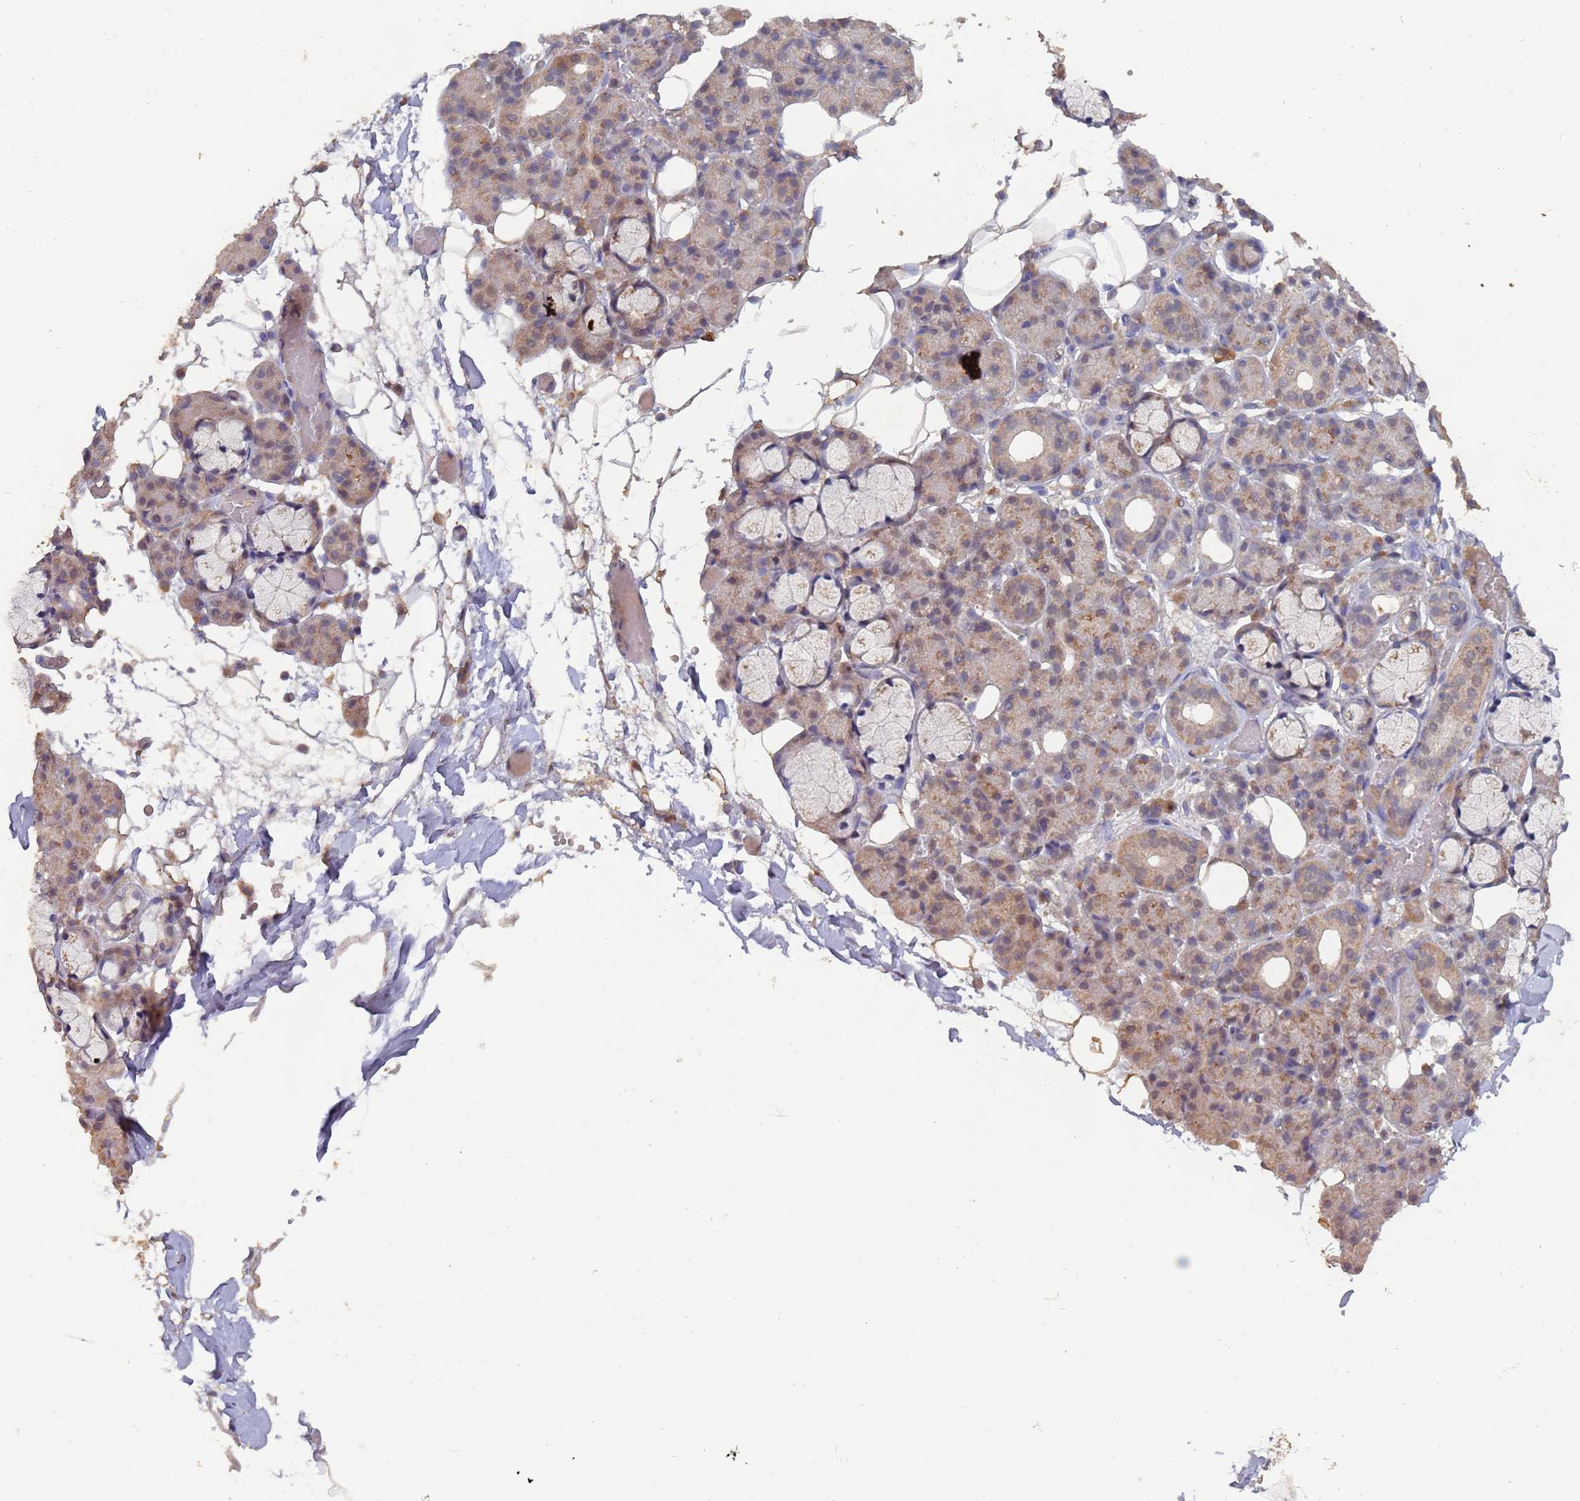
{"staining": {"intensity": "moderate", "quantity": "<25%", "location": "cytoplasmic/membranous,nuclear"}, "tissue": "salivary gland", "cell_type": "Glandular cells", "image_type": "normal", "snomed": [{"axis": "morphology", "description": "Normal tissue, NOS"}, {"axis": "topography", "description": "Salivary gland"}], "caption": "Glandular cells exhibit low levels of moderate cytoplasmic/membranous,nuclear expression in about <25% of cells in normal salivary gland. The staining was performed using DAB (3,3'-diaminobenzidine), with brown indicating positive protein expression. Nuclei are stained blue with hematoxylin.", "gene": "FRAT1", "patient": {"sex": "male", "age": 63}}